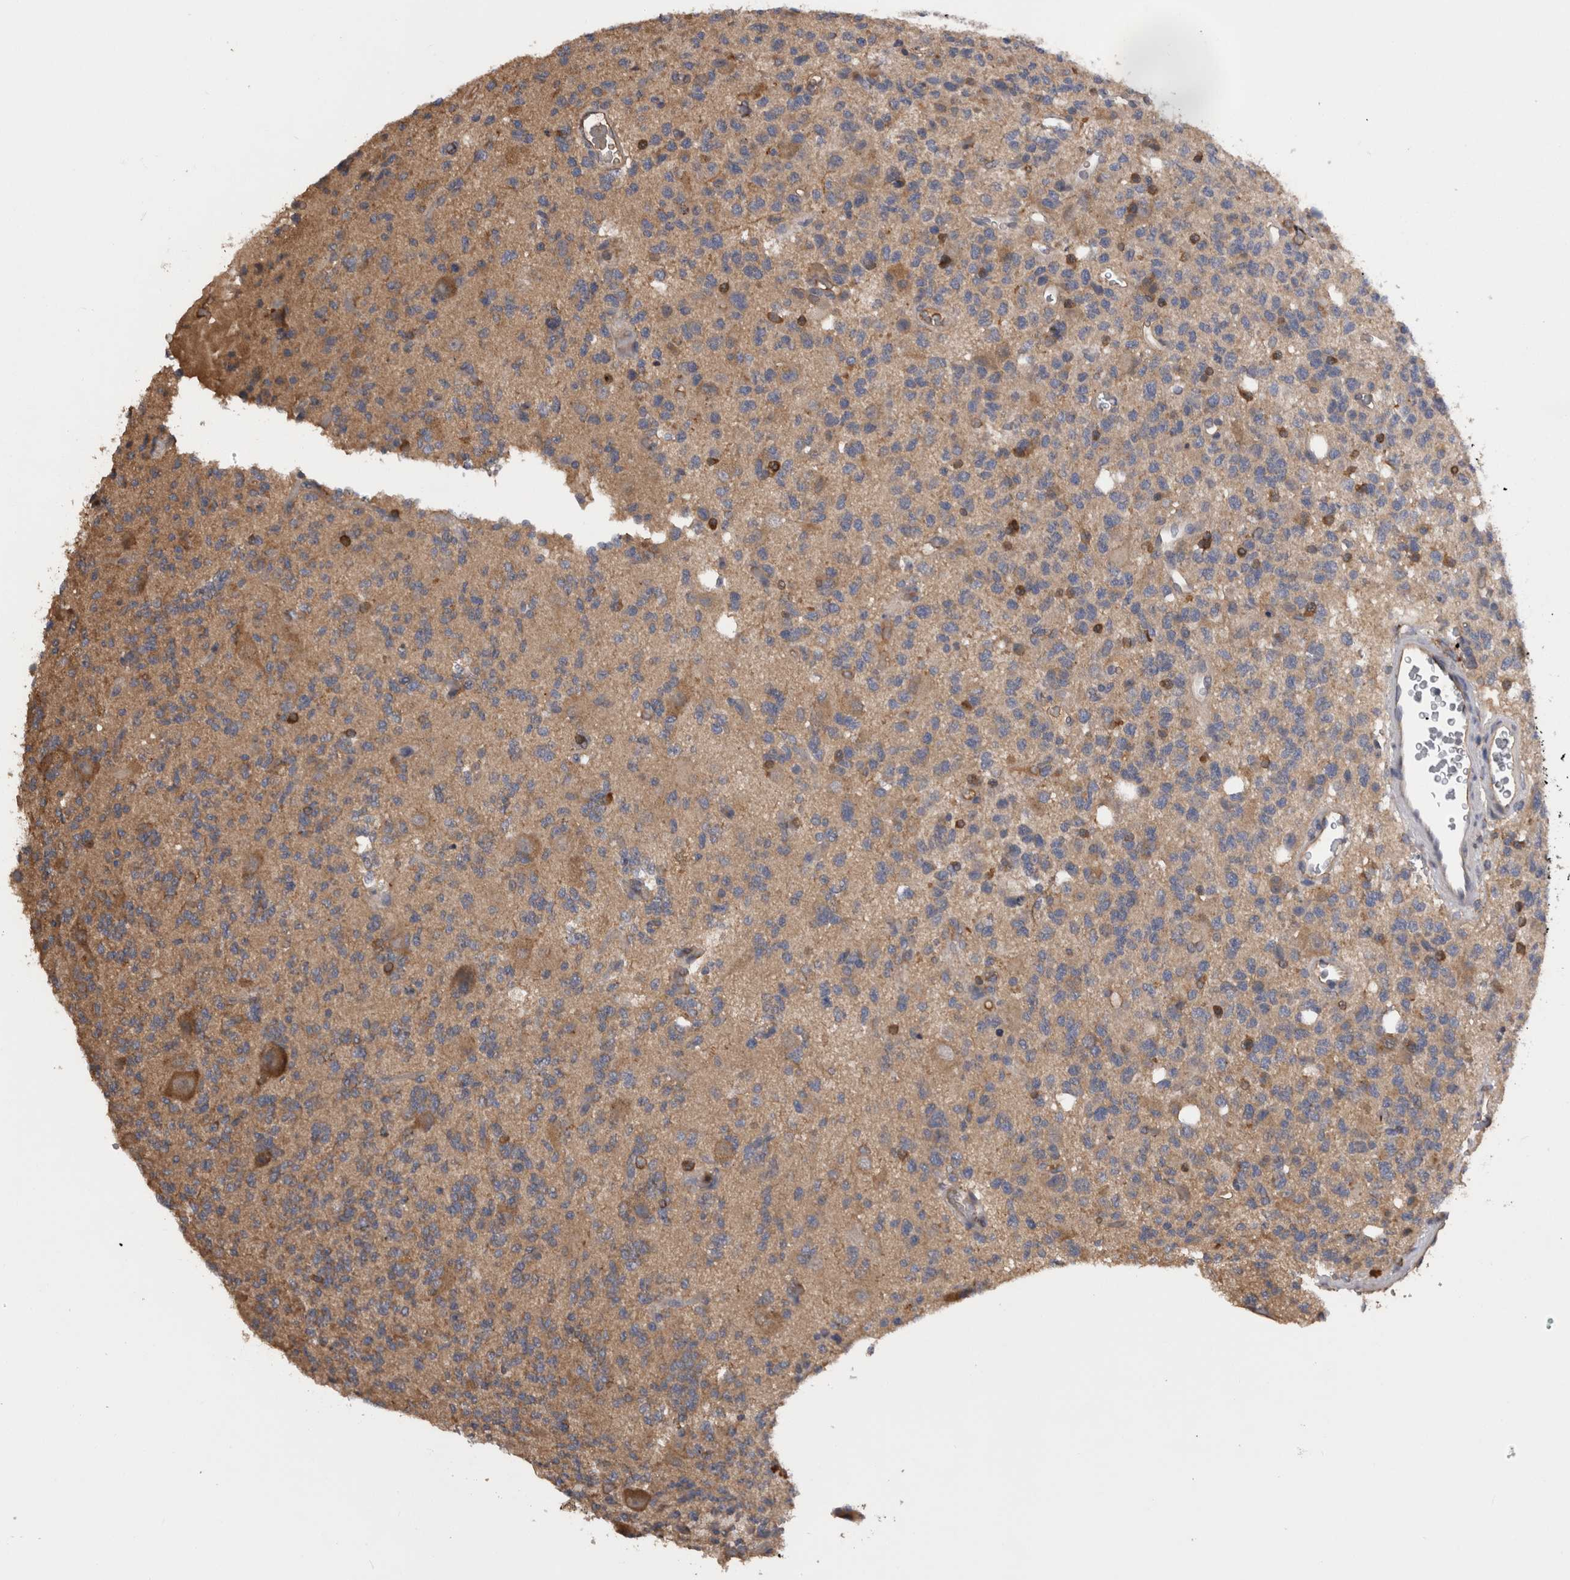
{"staining": {"intensity": "weak", "quantity": ">75%", "location": "cytoplasmic/membranous"}, "tissue": "glioma", "cell_type": "Tumor cells", "image_type": "cancer", "snomed": [{"axis": "morphology", "description": "Glioma, malignant, High grade"}, {"axis": "topography", "description": "Brain"}], "caption": "Tumor cells reveal low levels of weak cytoplasmic/membranous positivity in approximately >75% of cells in human malignant high-grade glioma. (Brightfield microscopy of DAB IHC at high magnification).", "gene": "TMED7", "patient": {"sex": "female", "age": 62}}